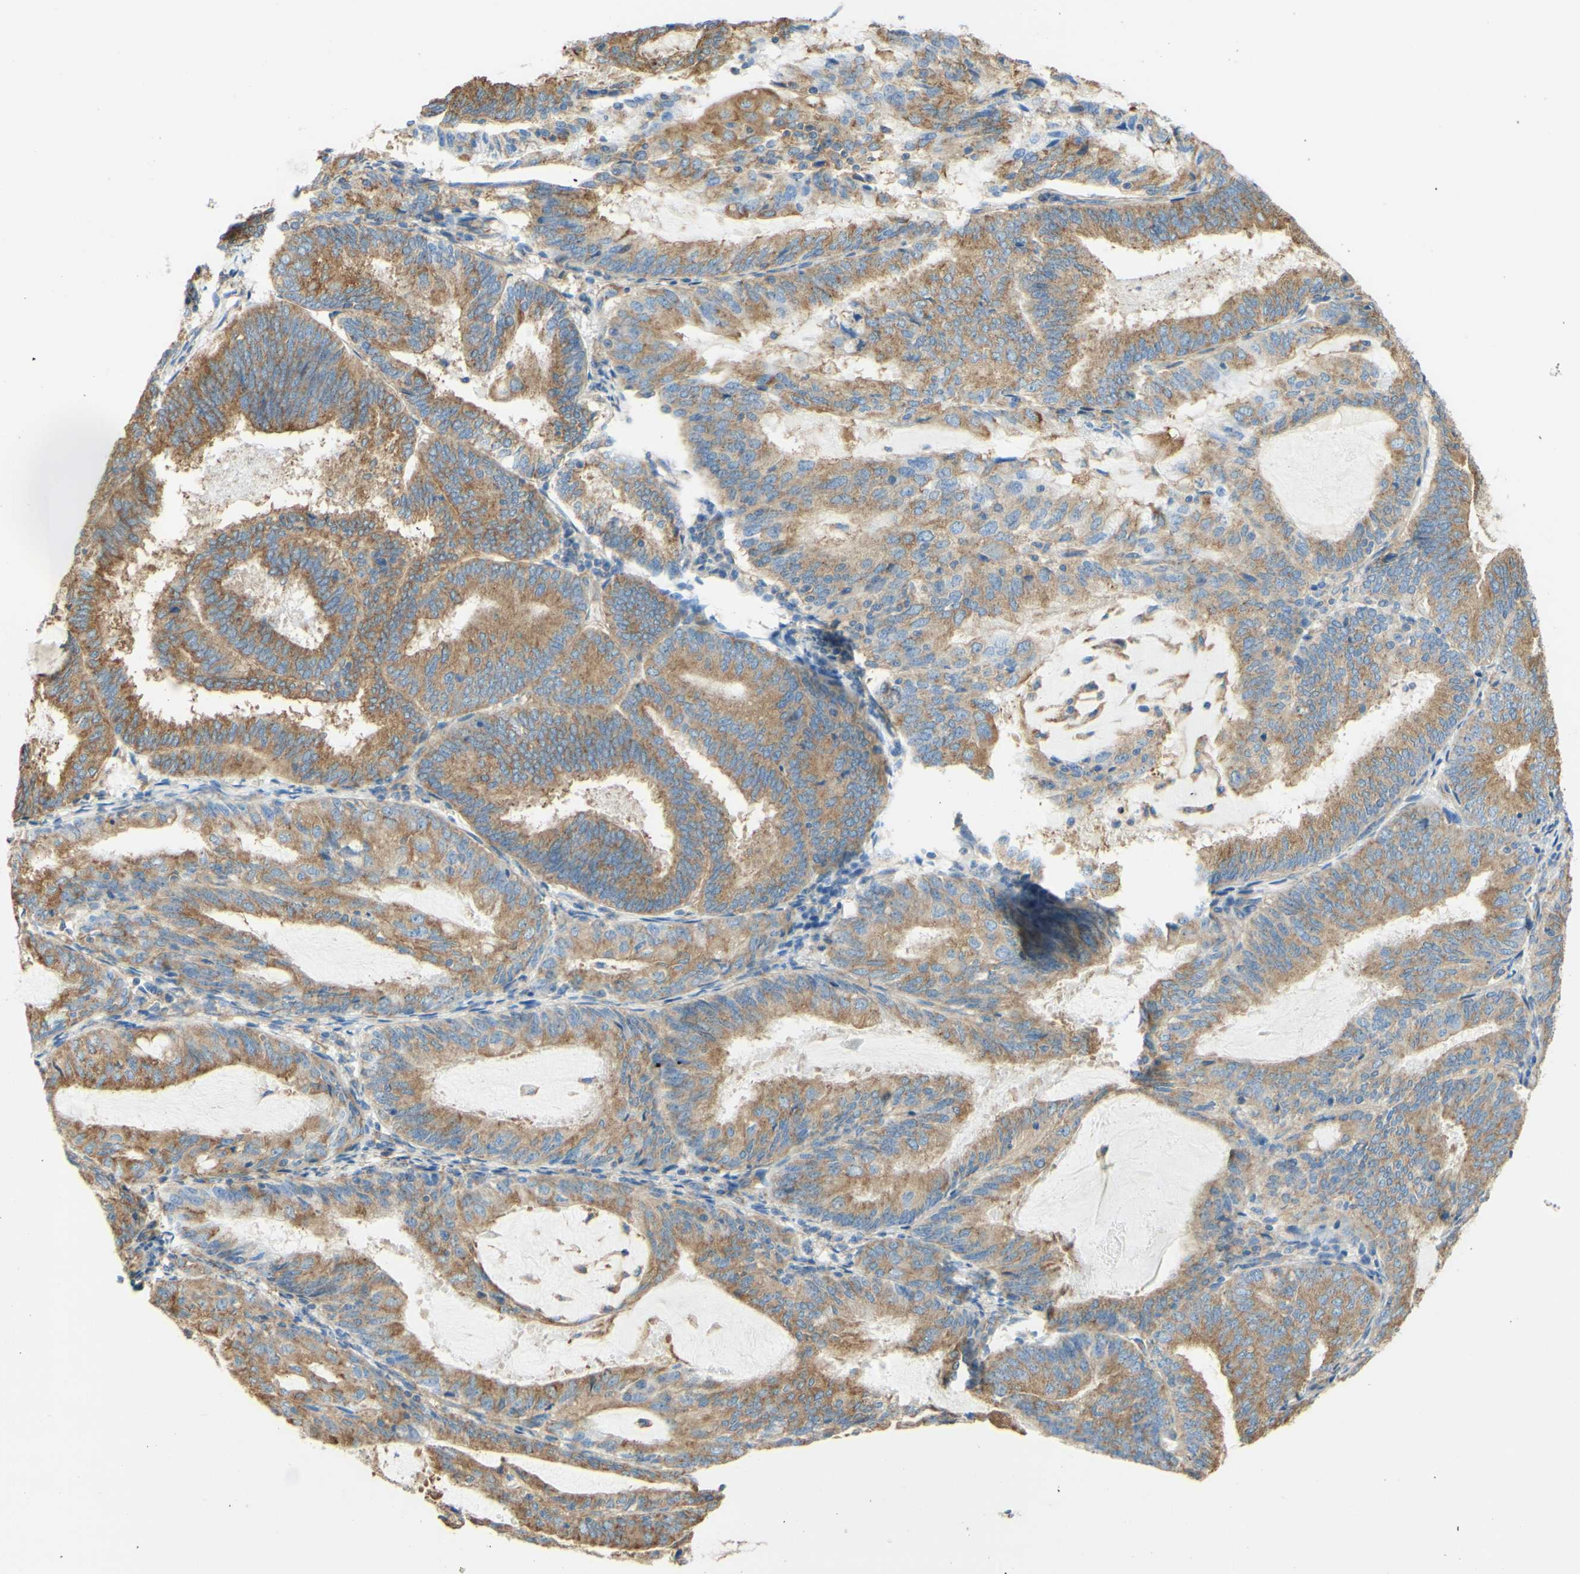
{"staining": {"intensity": "moderate", "quantity": "25%-75%", "location": "cytoplasmic/membranous"}, "tissue": "endometrial cancer", "cell_type": "Tumor cells", "image_type": "cancer", "snomed": [{"axis": "morphology", "description": "Adenocarcinoma, NOS"}, {"axis": "topography", "description": "Endometrium"}], "caption": "About 25%-75% of tumor cells in human adenocarcinoma (endometrial) exhibit moderate cytoplasmic/membranous protein staining as visualized by brown immunohistochemical staining.", "gene": "CLTC", "patient": {"sex": "female", "age": 81}}